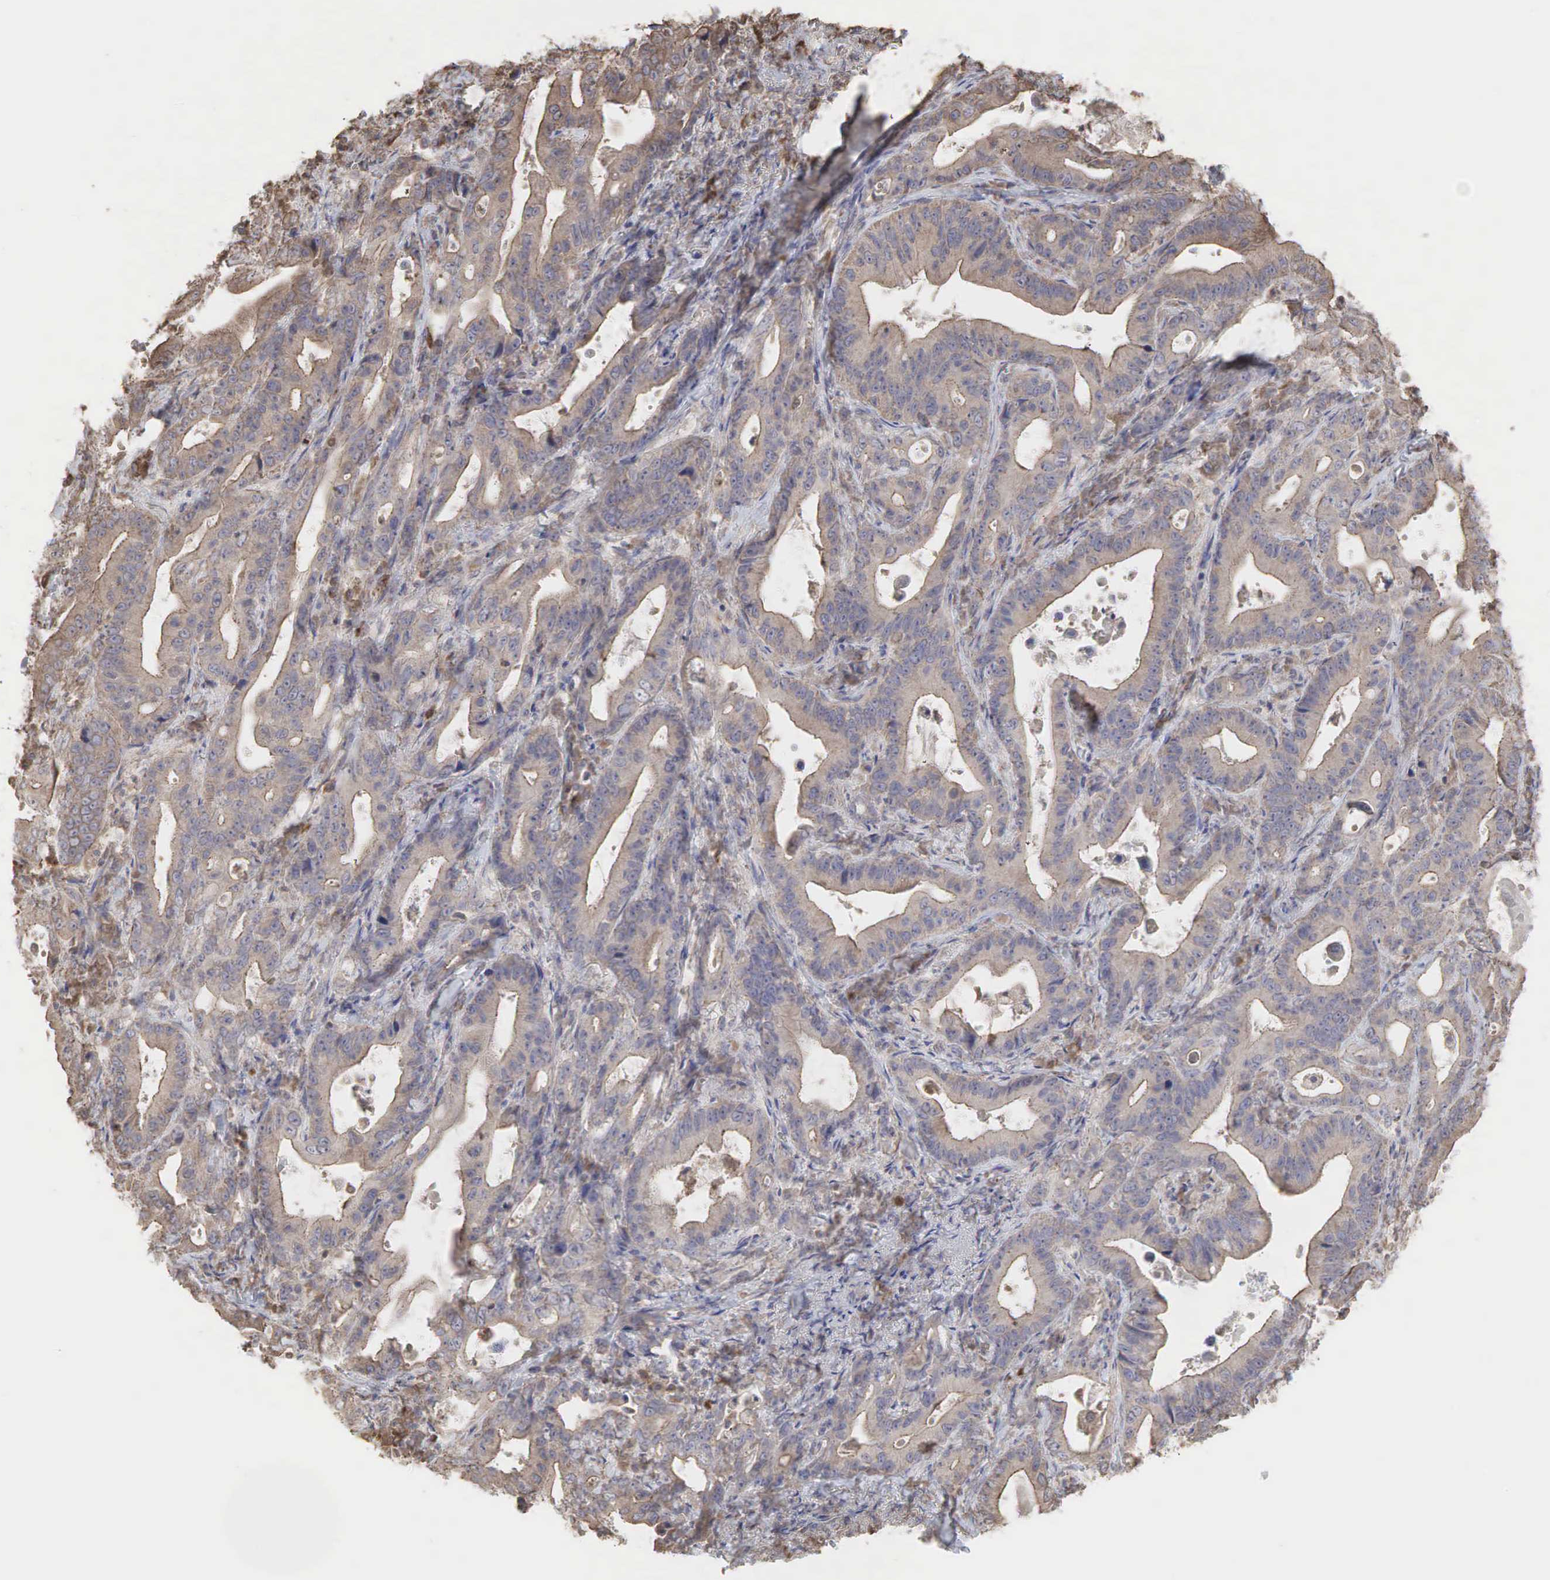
{"staining": {"intensity": "weak", "quantity": "25%-75%", "location": "cytoplasmic/membranous"}, "tissue": "stomach cancer", "cell_type": "Tumor cells", "image_type": "cancer", "snomed": [{"axis": "morphology", "description": "Adenocarcinoma, NOS"}, {"axis": "topography", "description": "Stomach, upper"}], "caption": "IHC (DAB (3,3'-diaminobenzidine)) staining of human stomach cancer exhibits weak cytoplasmic/membranous protein expression in about 25%-75% of tumor cells. The protein is shown in brown color, while the nuclei are stained blue.", "gene": "PABPC5", "patient": {"sex": "male", "age": 63}}